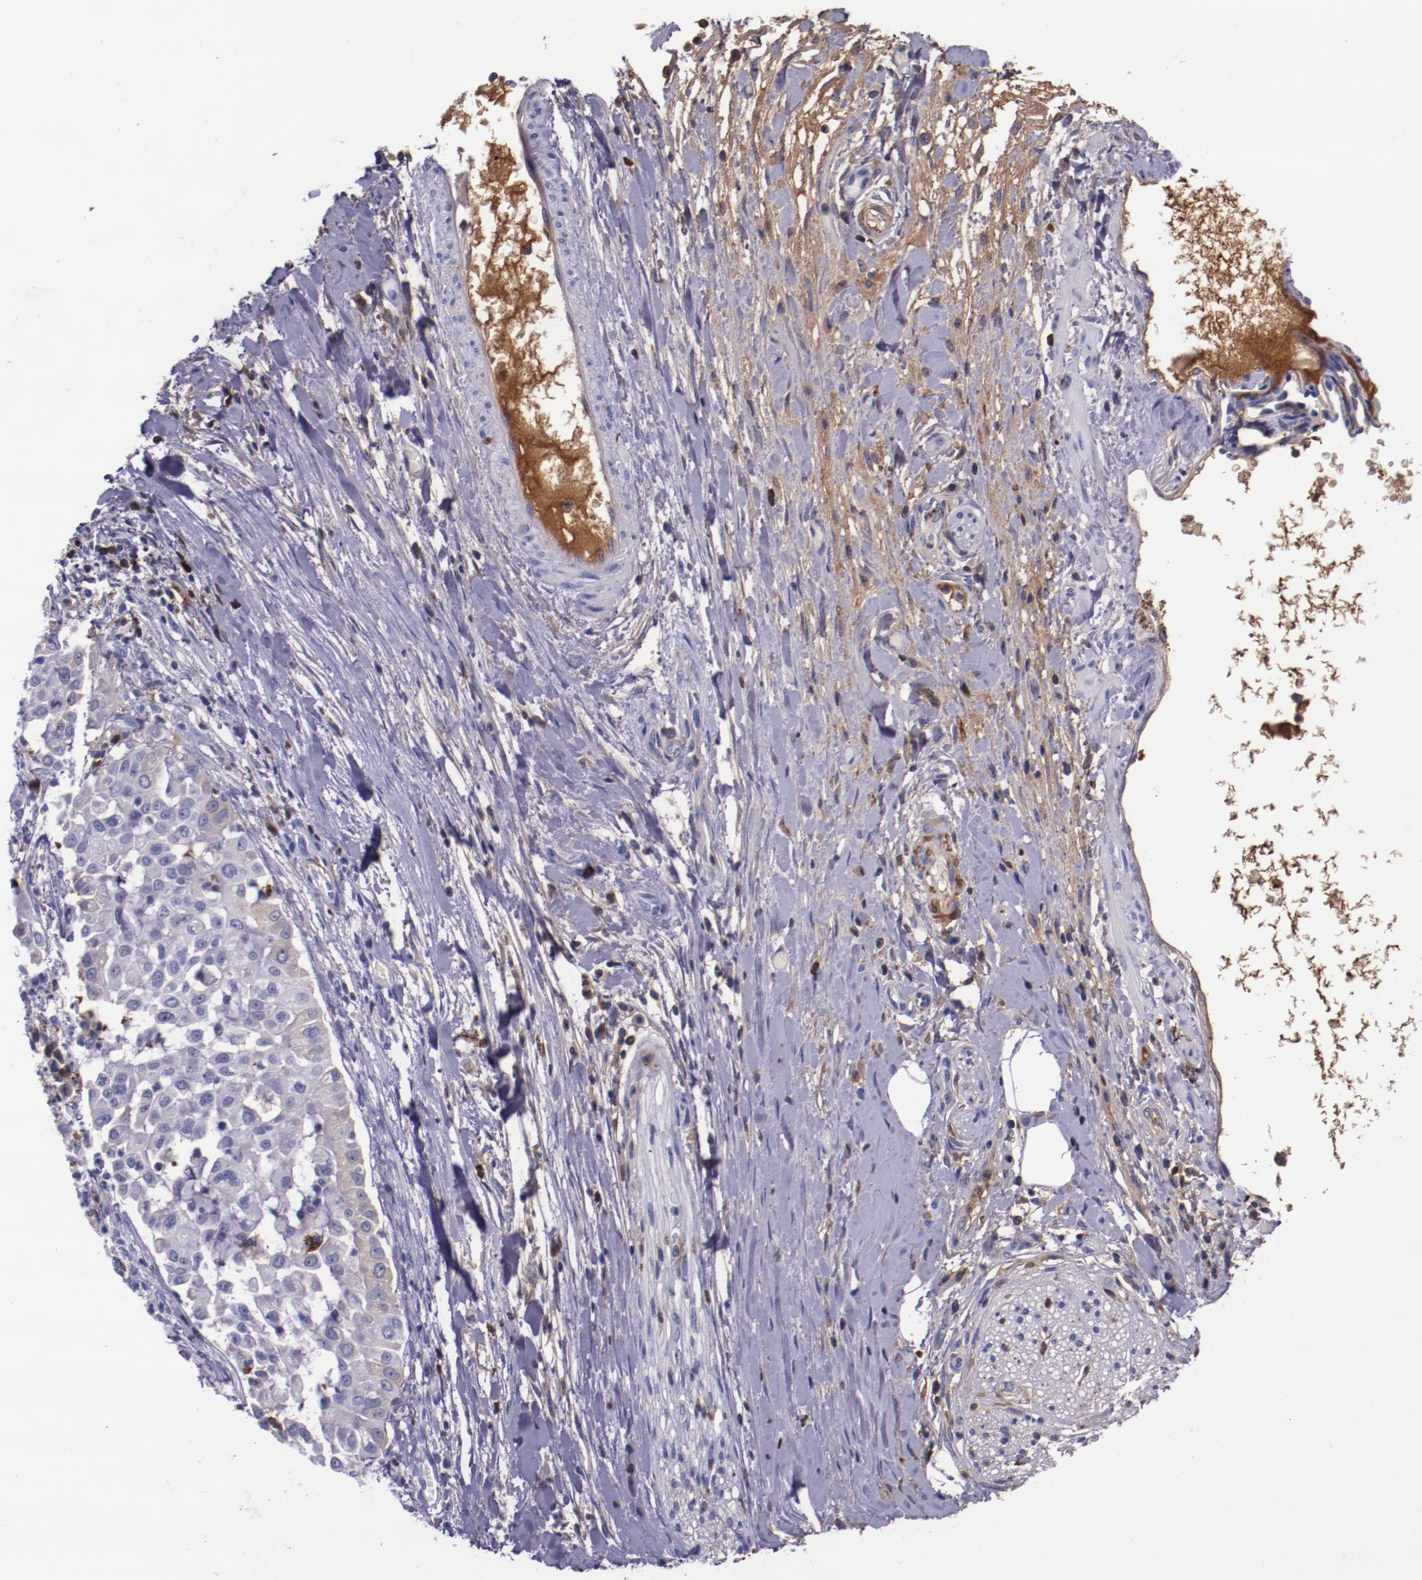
{"staining": {"intensity": "negative", "quantity": "none", "location": "none"}, "tissue": "pancreatic cancer", "cell_type": "Tumor cells", "image_type": "cancer", "snomed": [{"axis": "morphology", "description": "Adenocarcinoma, NOS"}, {"axis": "topography", "description": "Pancreas"}], "caption": "High magnification brightfield microscopy of pancreatic cancer (adenocarcinoma) stained with DAB (3,3'-diaminobenzidine) (brown) and counterstained with hematoxylin (blue): tumor cells show no significant staining.", "gene": "APOH", "patient": {"sex": "female", "age": 52}}